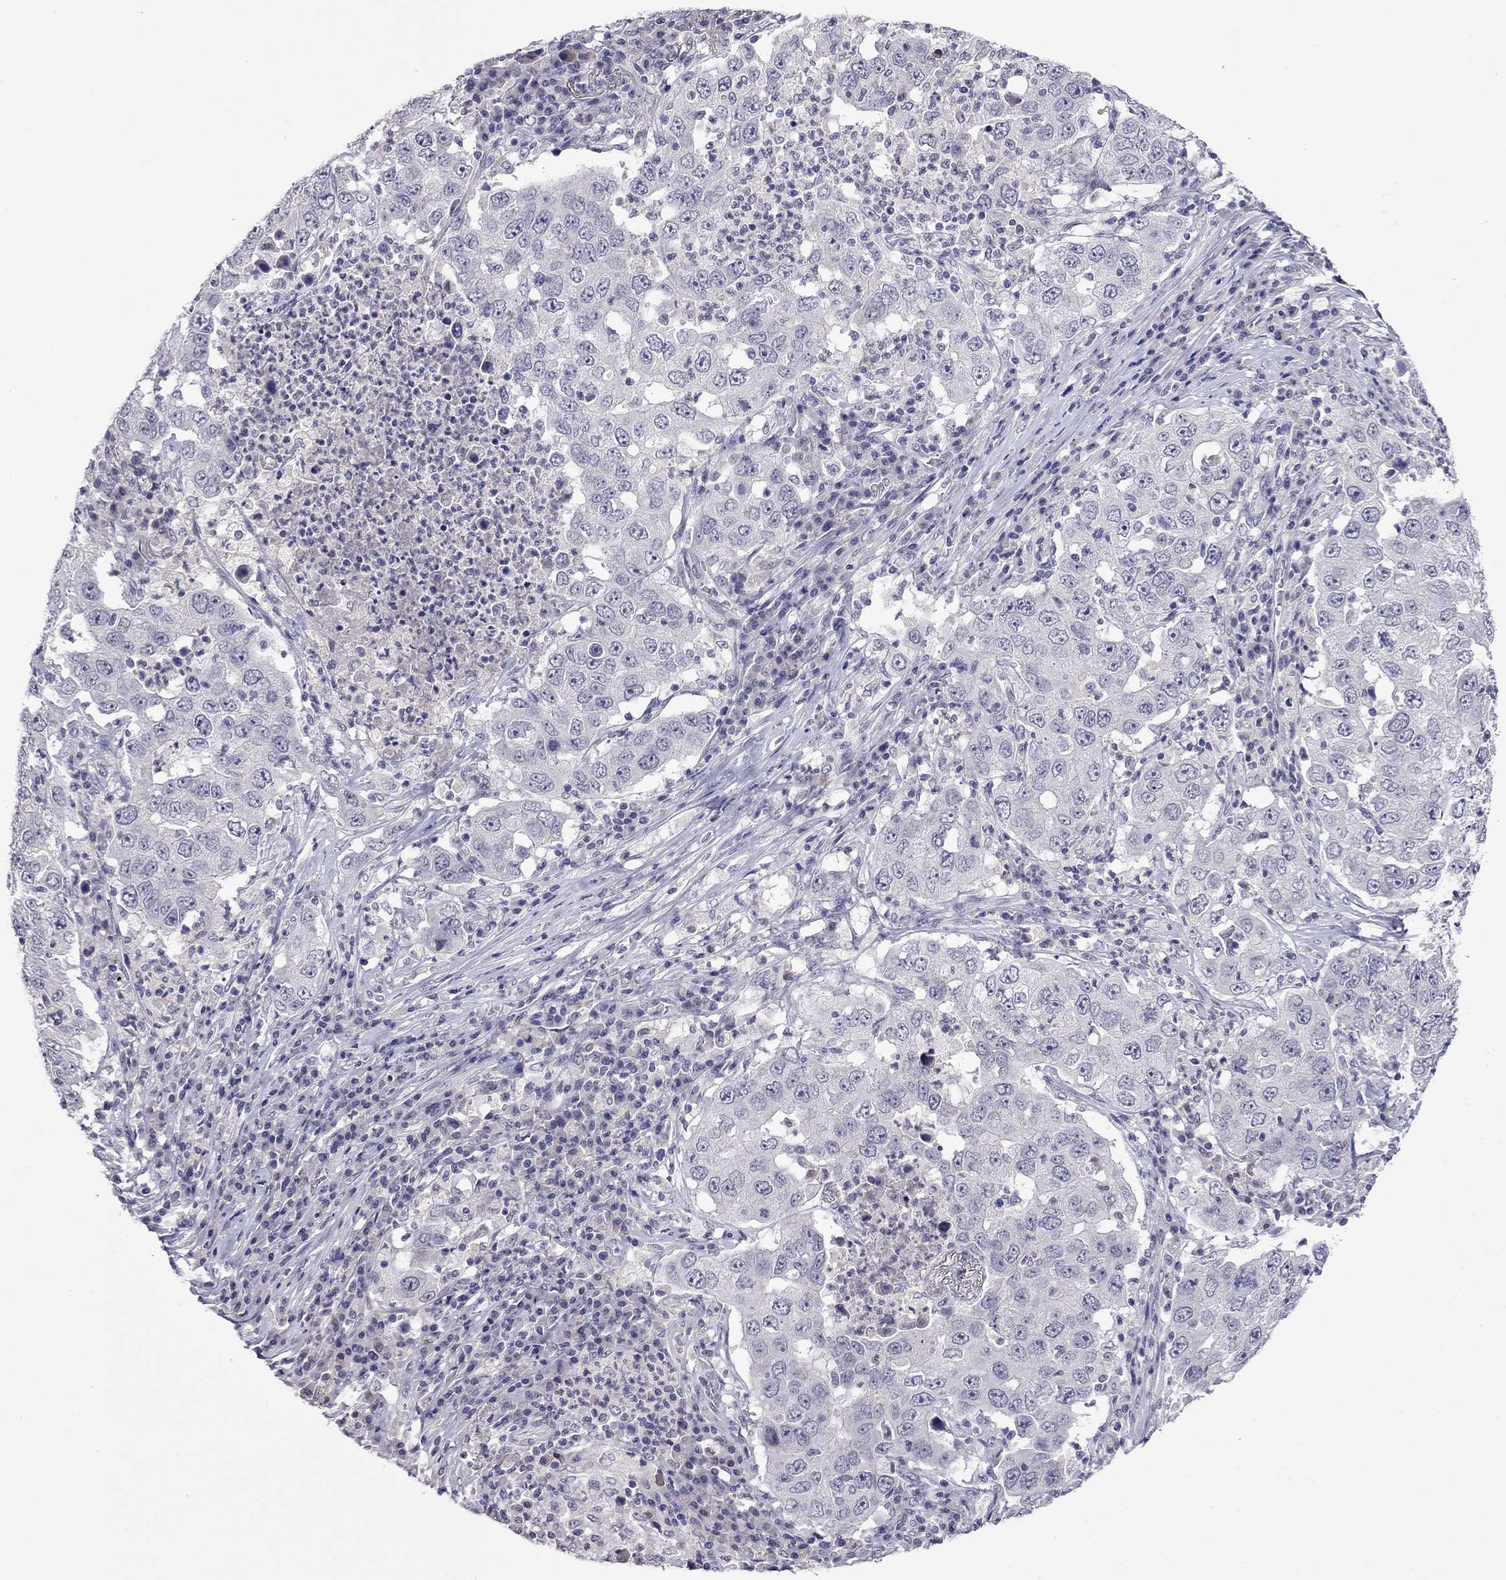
{"staining": {"intensity": "negative", "quantity": "none", "location": "none"}, "tissue": "lung cancer", "cell_type": "Tumor cells", "image_type": "cancer", "snomed": [{"axis": "morphology", "description": "Adenocarcinoma, NOS"}, {"axis": "topography", "description": "Lung"}], "caption": "Lung adenocarcinoma was stained to show a protein in brown. There is no significant positivity in tumor cells. The staining was performed using DAB (3,3'-diaminobenzidine) to visualize the protein expression in brown, while the nuclei were stained in blue with hematoxylin (Magnification: 20x).", "gene": "STAR", "patient": {"sex": "male", "age": 73}}